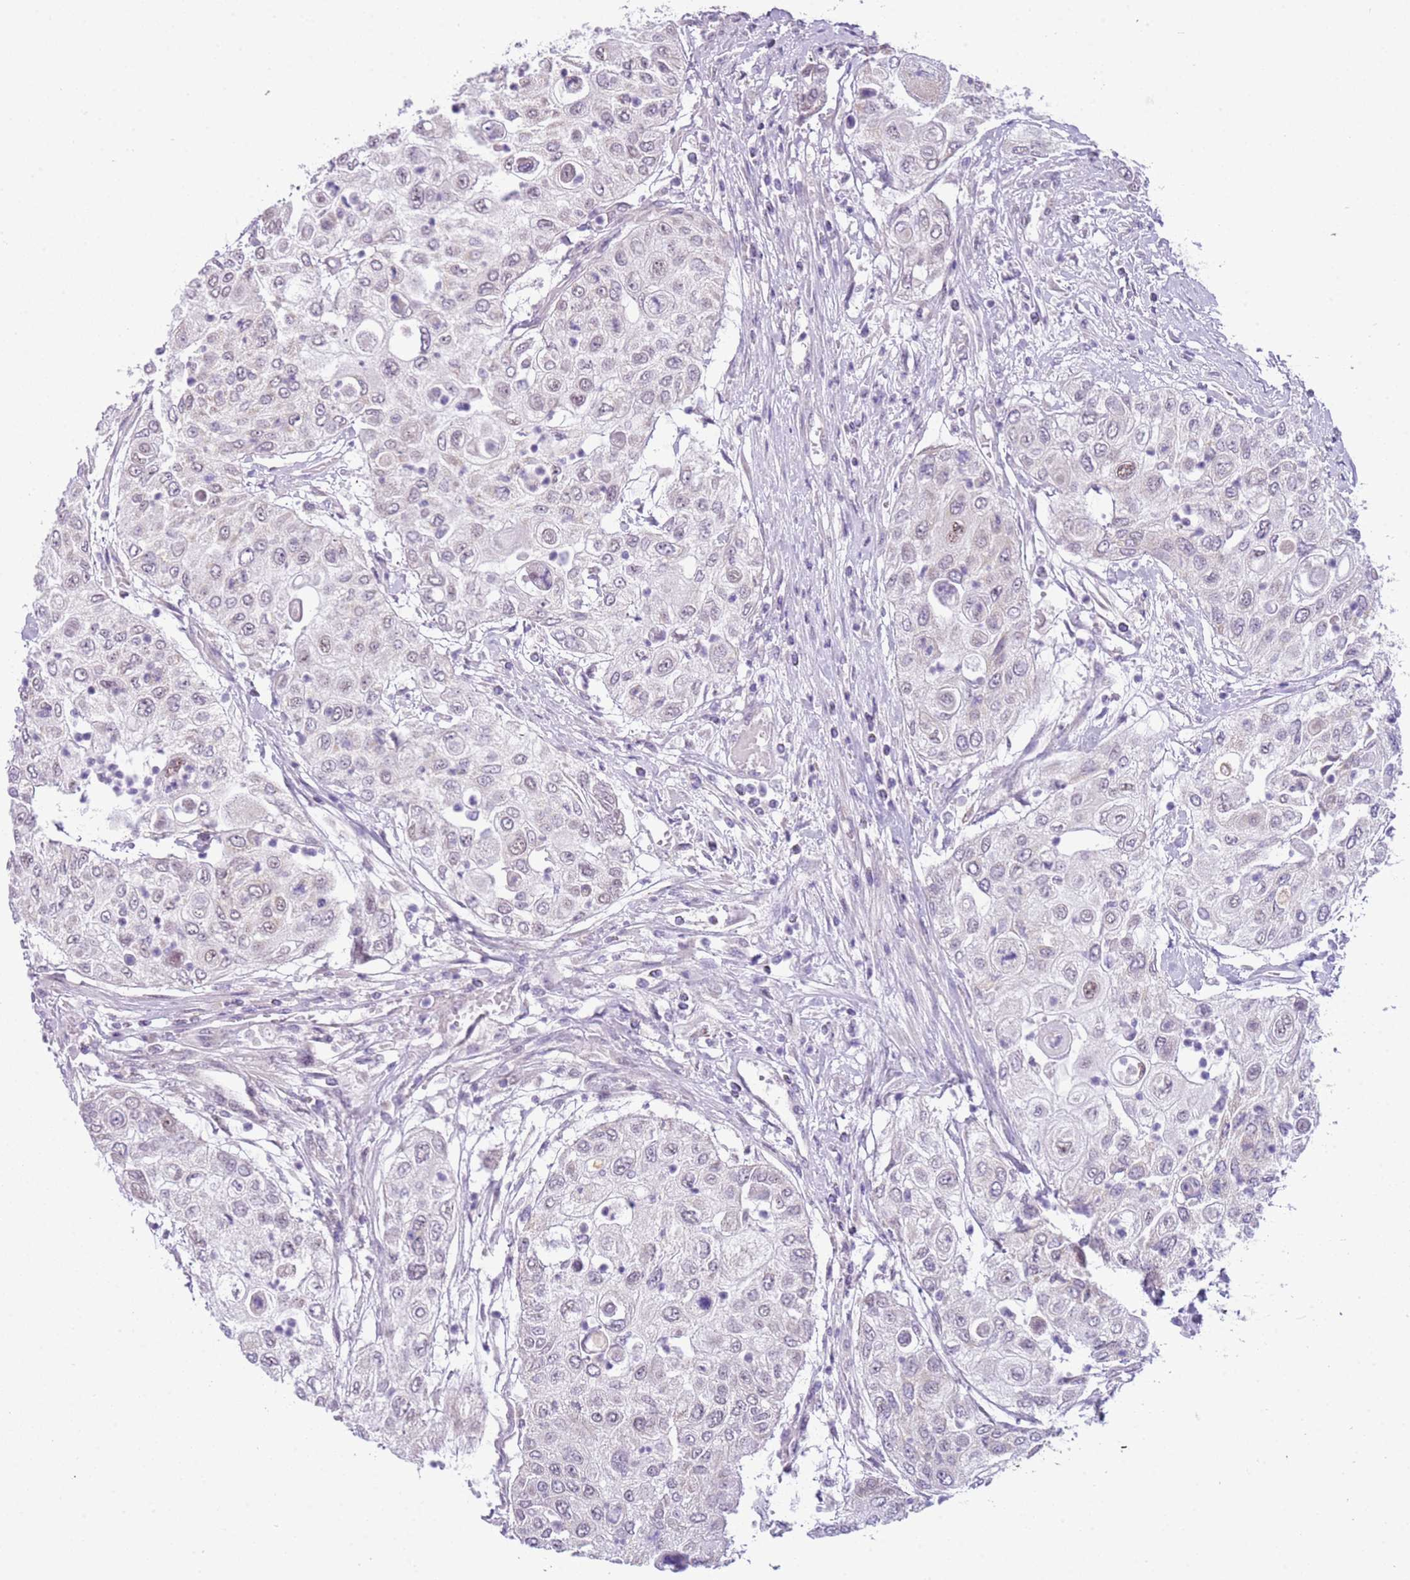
{"staining": {"intensity": "negative", "quantity": "none", "location": "none"}, "tissue": "urothelial cancer", "cell_type": "Tumor cells", "image_type": "cancer", "snomed": [{"axis": "morphology", "description": "Urothelial carcinoma, High grade"}, {"axis": "topography", "description": "Urinary bladder"}], "caption": "An immunohistochemistry photomicrograph of urothelial cancer is shown. There is no staining in tumor cells of urothelial cancer. Brightfield microscopy of IHC stained with DAB (brown) and hematoxylin (blue), captured at high magnification.", "gene": "FAM120C", "patient": {"sex": "female", "age": 79}}